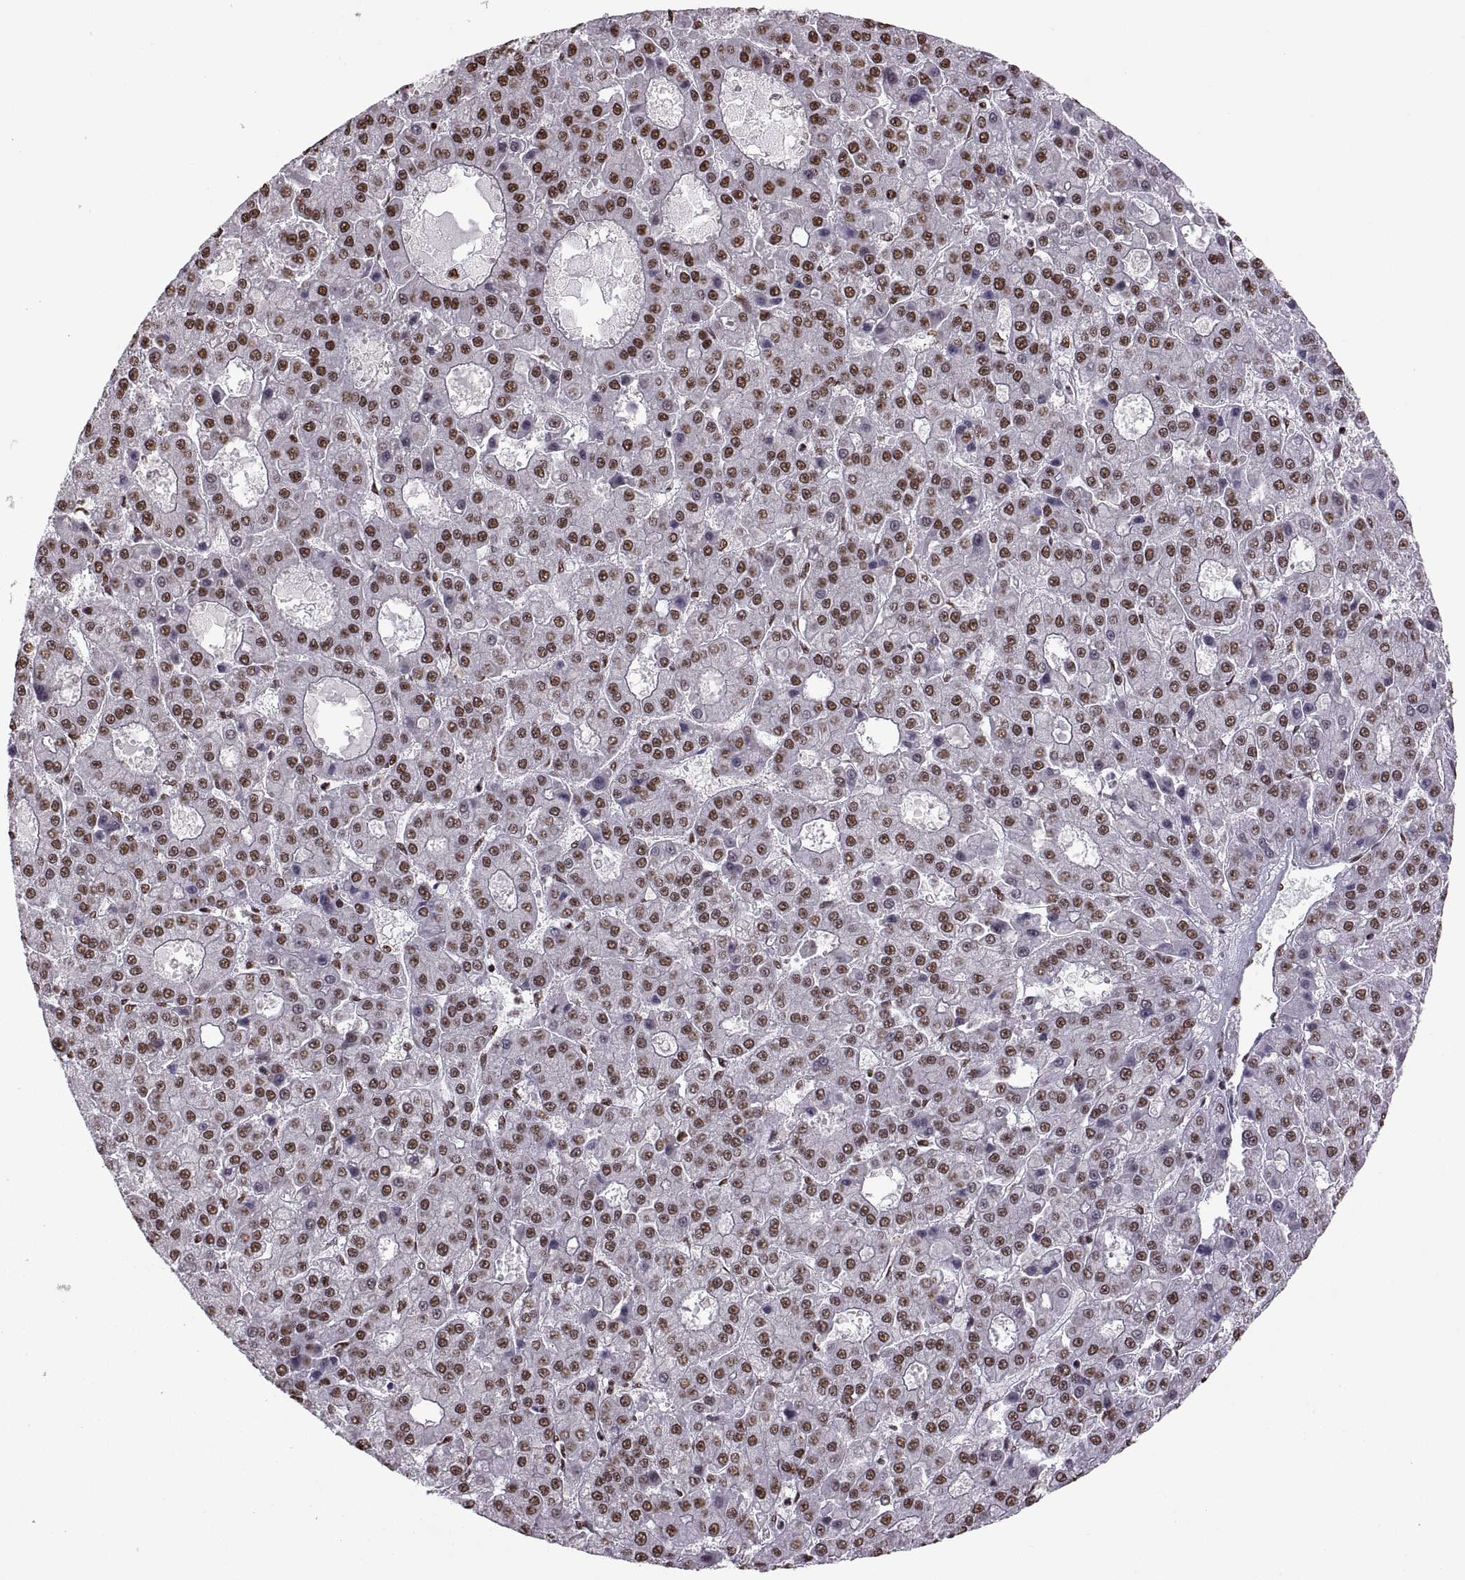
{"staining": {"intensity": "strong", "quantity": "25%-75%", "location": "nuclear"}, "tissue": "liver cancer", "cell_type": "Tumor cells", "image_type": "cancer", "snomed": [{"axis": "morphology", "description": "Carcinoma, Hepatocellular, NOS"}, {"axis": "topography", "description": "Liver"}], "caption": "Liver cancer tissue exhibits strong nuclear staining in about 25%-75% of tumor cells (DAB IHC with brightfield microscopy, high magnification).", "gene": "SNAI1", "patient": {"sex": "male", "age": 70}}